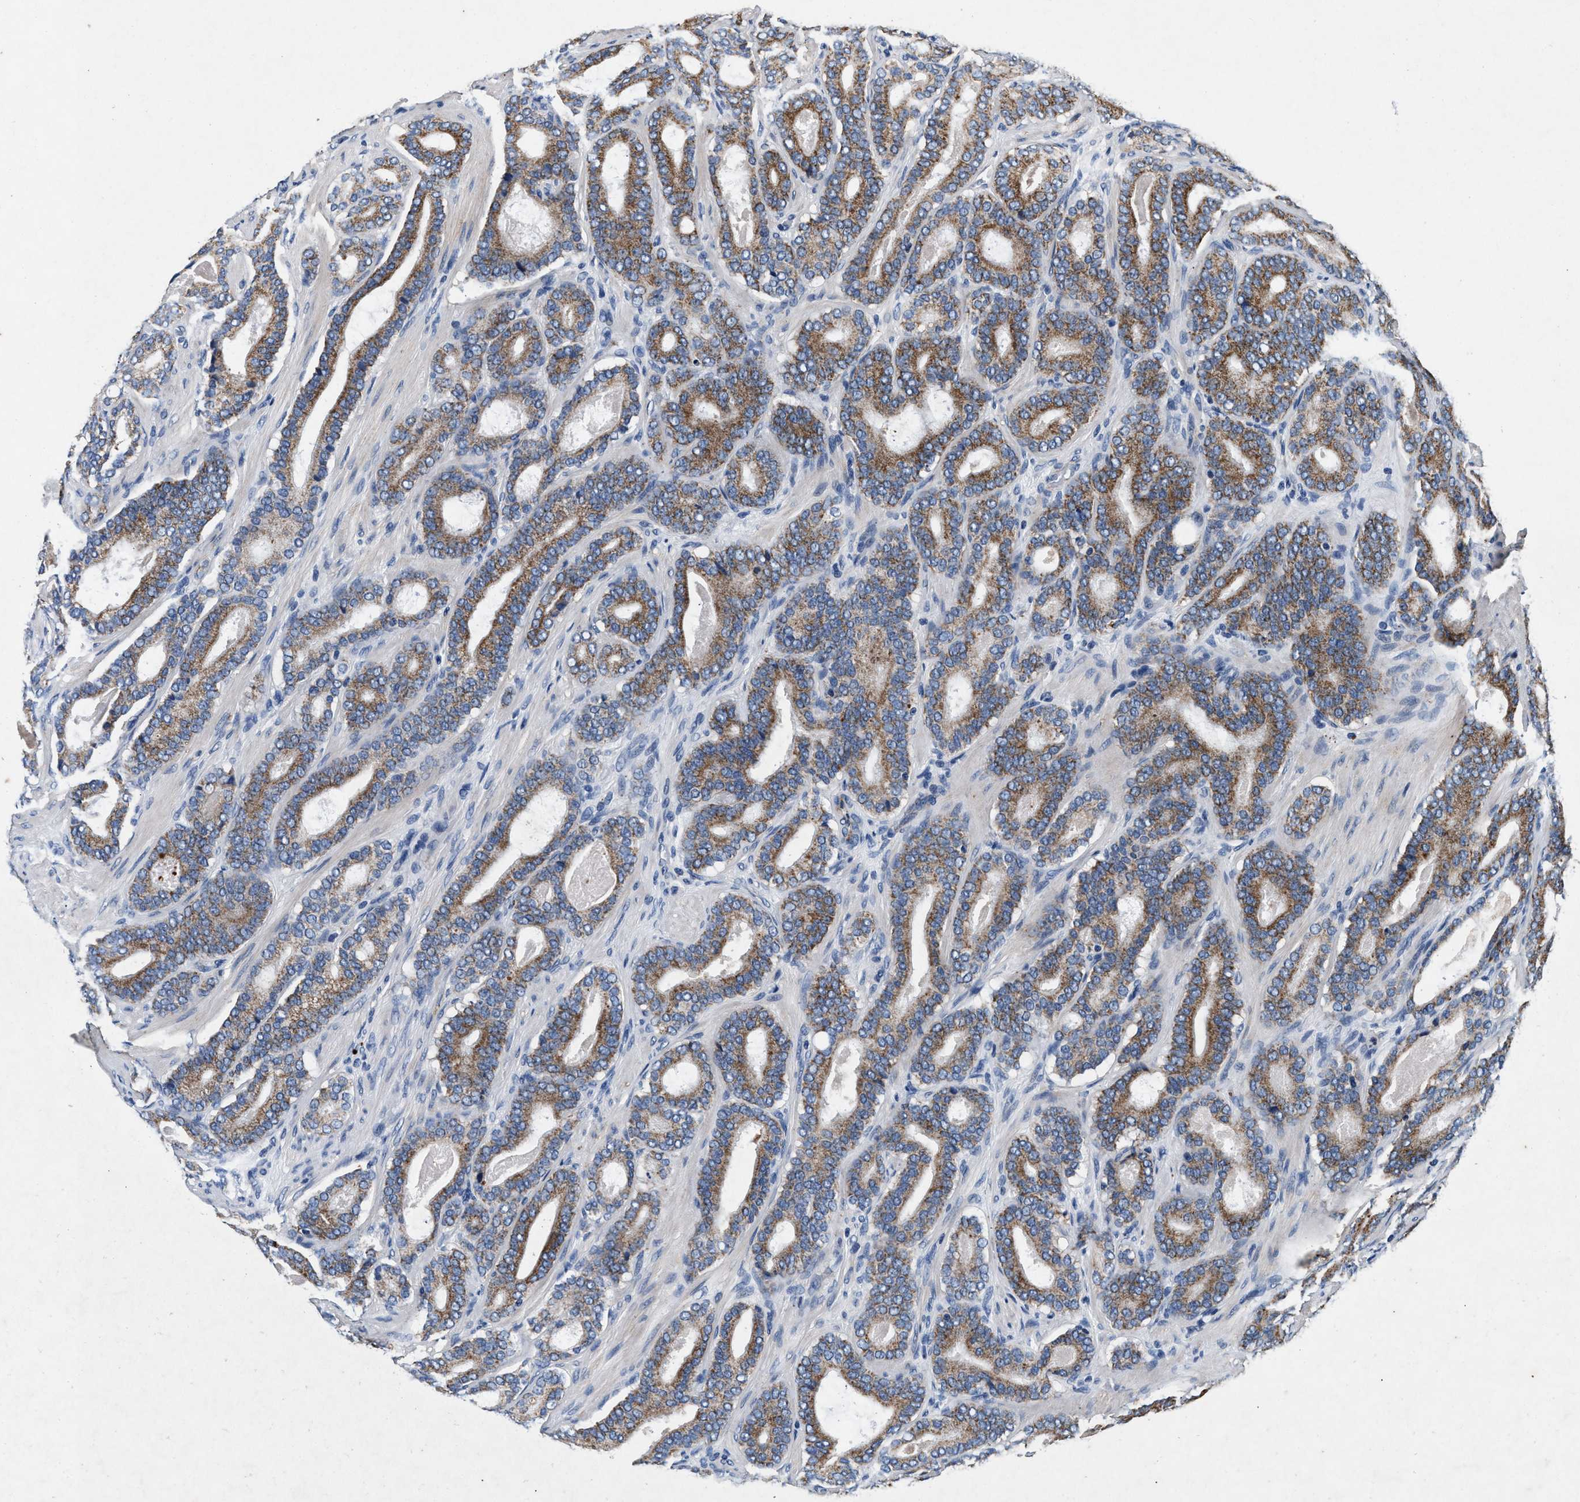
{"staining": {"intensity": "moderate", "quantity": ">75%", "location": "cytoplasmic/membranous"}, "tissue": "prostate cancer", "cell_type": "Tumor cells", "image_type": "cancer", "snomed": [{"axis": "morphology", "description": "Adenocarcinoma, High grade"}, {"axis": "topography", "description": "Prostate"}], "caption": "Brown immunohistochemical staining in human prostate cancer displays moderate cytoplasmic/membranous expression in about >75% of tumor cells.", "gene": "PKD2L1", "patient": {"sex": "male", "age": 60}}